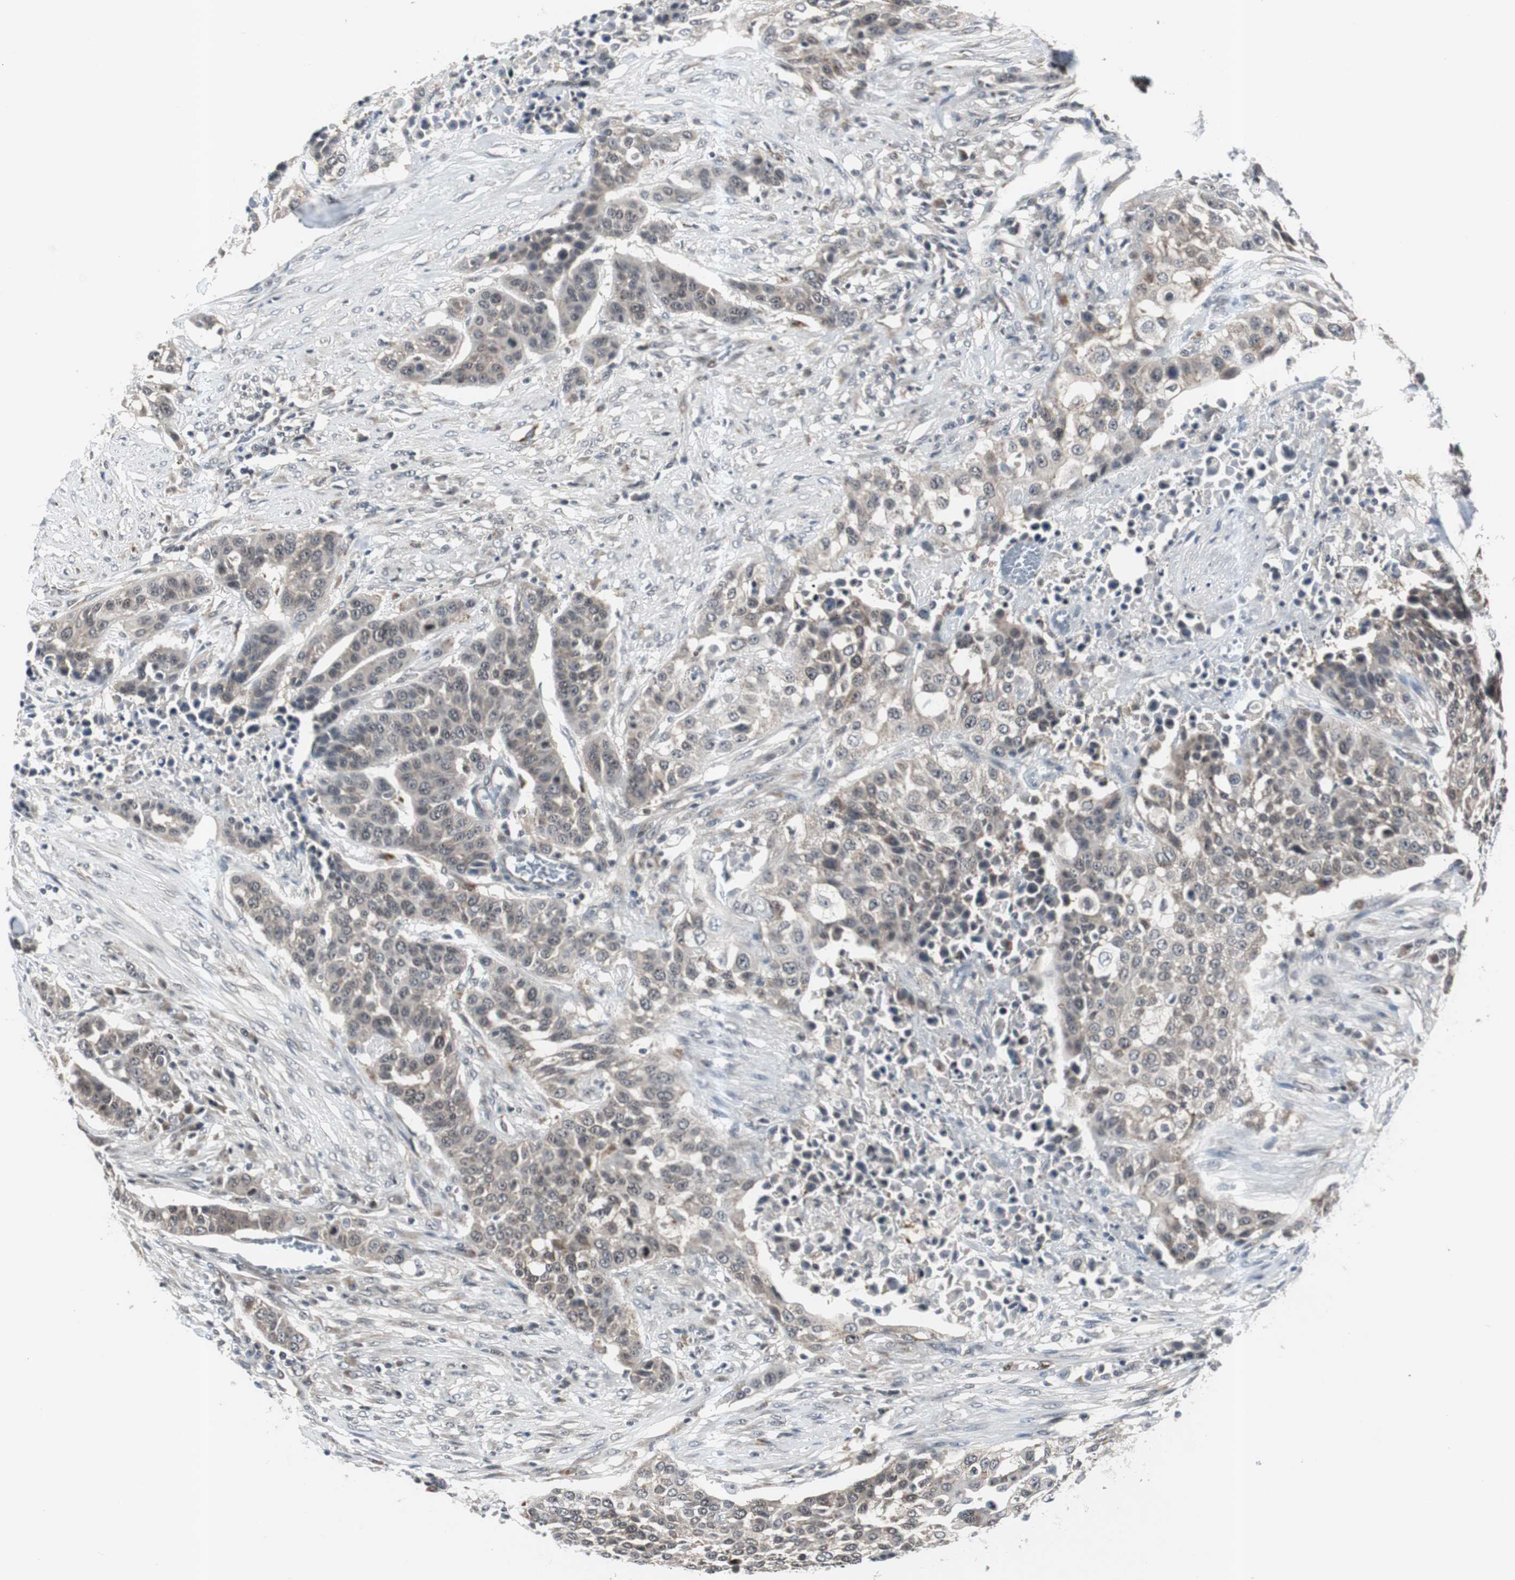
{"staining": {"intensity": "weak", "quantity": "25%-75%", "location": "cytoplasmic/membranous"}, "tissue": "urothelial cancer", "cell_type": "Tumor cells", "image_type": "cancer", "snomed": [{"axis": "morphology", "description": "Urothelial carcinoma, High grade"}, {"axis": "topography", "description": "Urinary bladder"}], "caption": "Immunohistochemistry (IHC) histopathology image of urothelial carcinoma (high-grade) stained for a protein (brown), which reveals low levels of weak cytoplasmic/membranous staining in approximately 25%-75% of tumor cells.", "gene": "SMAD1", "patient": {"sex": "male", "age": 74}}